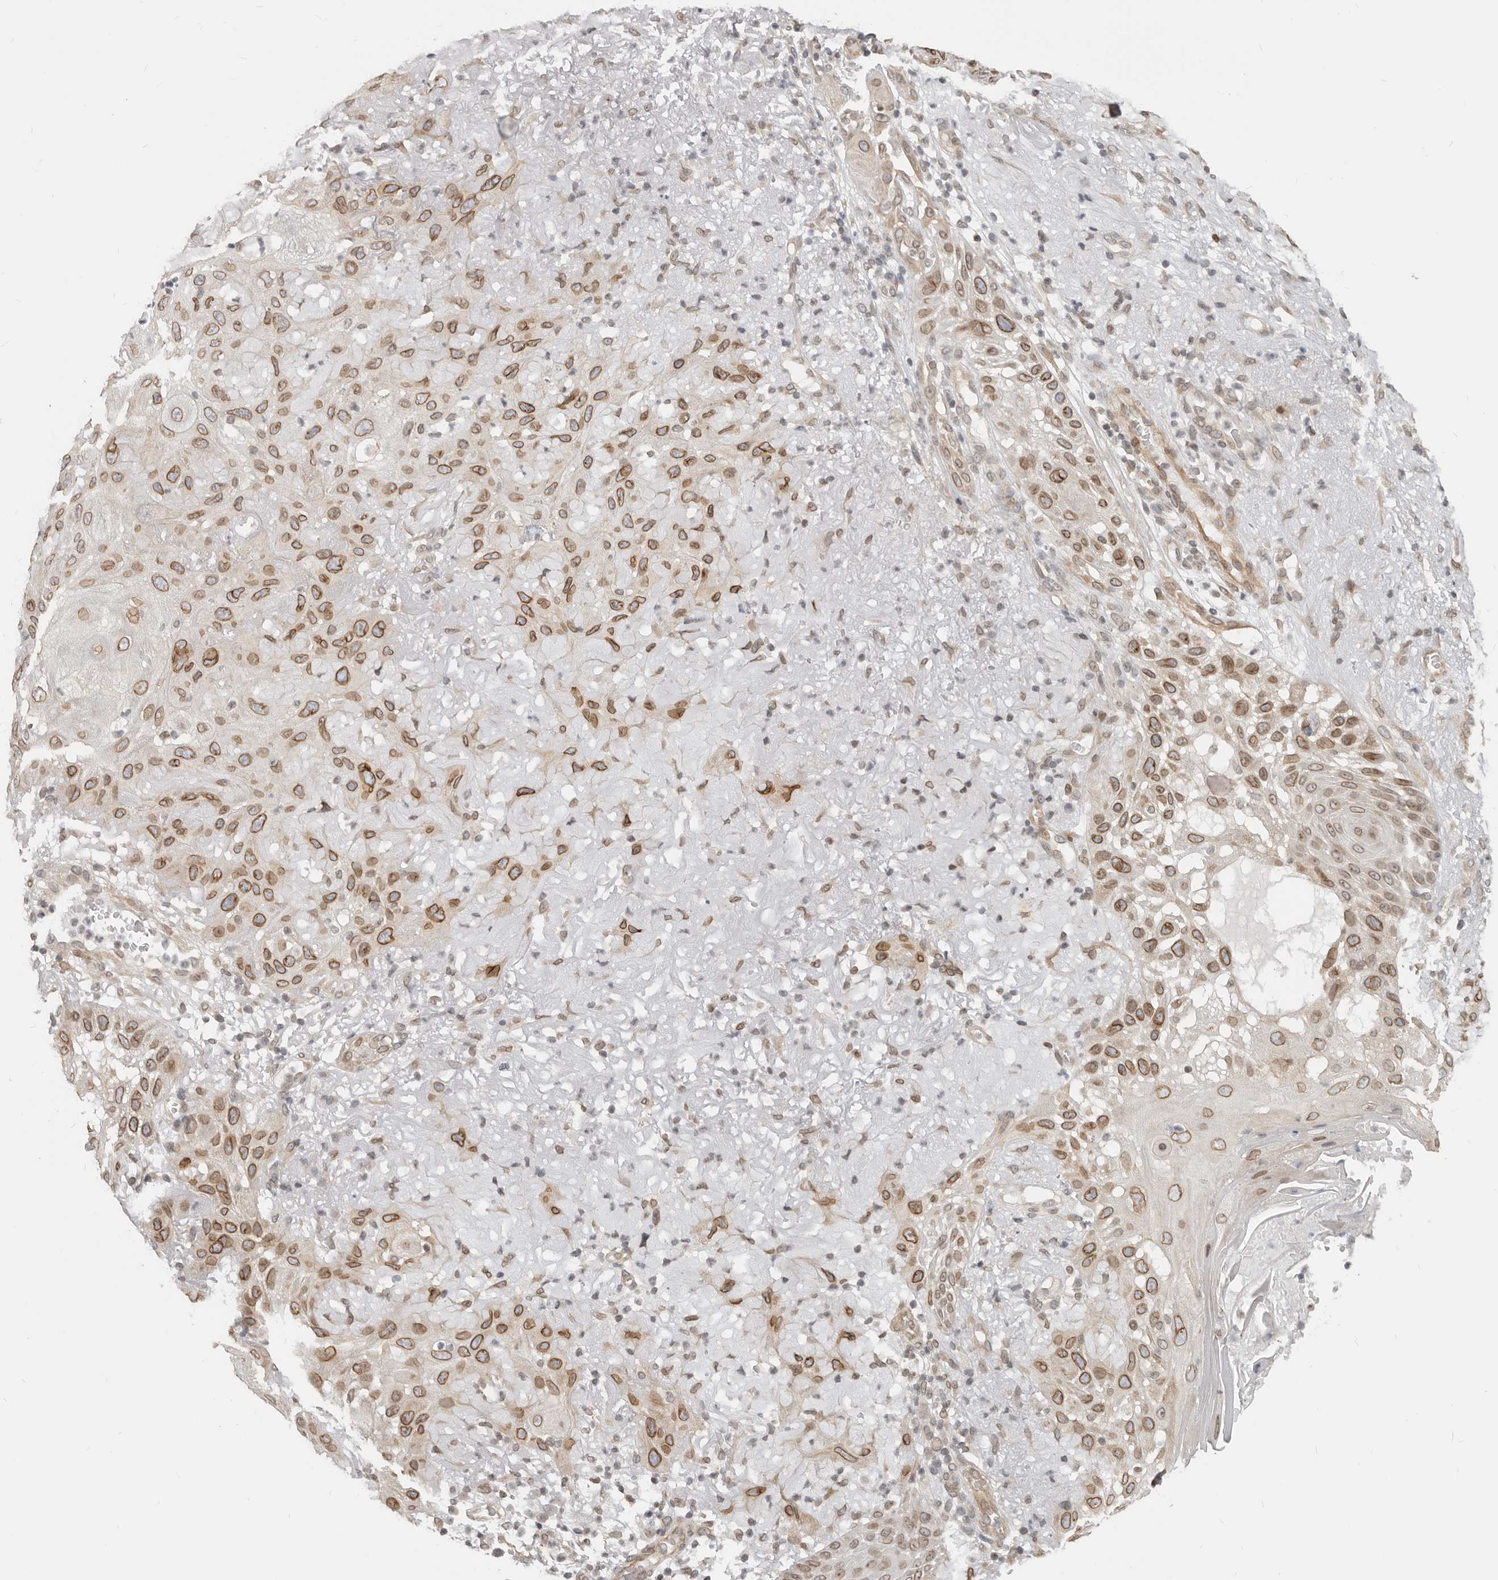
{"staining": {"intensity": "moderate", "quantity": ">75%", "location": "cytoplasmic/membranous,nuclear"}, "tissue": "skin cancer", "cell_type": "Tumor cells", "image_type": "cancer", "snomed": [{"axis": "morphology", "description": "Normal tissue, NOS"}, {"axis": "morphology", "description": "Squamous cell carcinoma, NOS"}, {"axis": "topography", "description": "Skin"}], "caption": "A high-resolution photomicrograph shows immunohistochemistry (IHC) staining of skin cancer (squamous cell carcinoma), which shows moderate cytoplasmic/membranous and nuclear expression in approximately >75% of tumor cells.", "gene": "NUP153", "patient": {"sex": "female", "age": 96}}